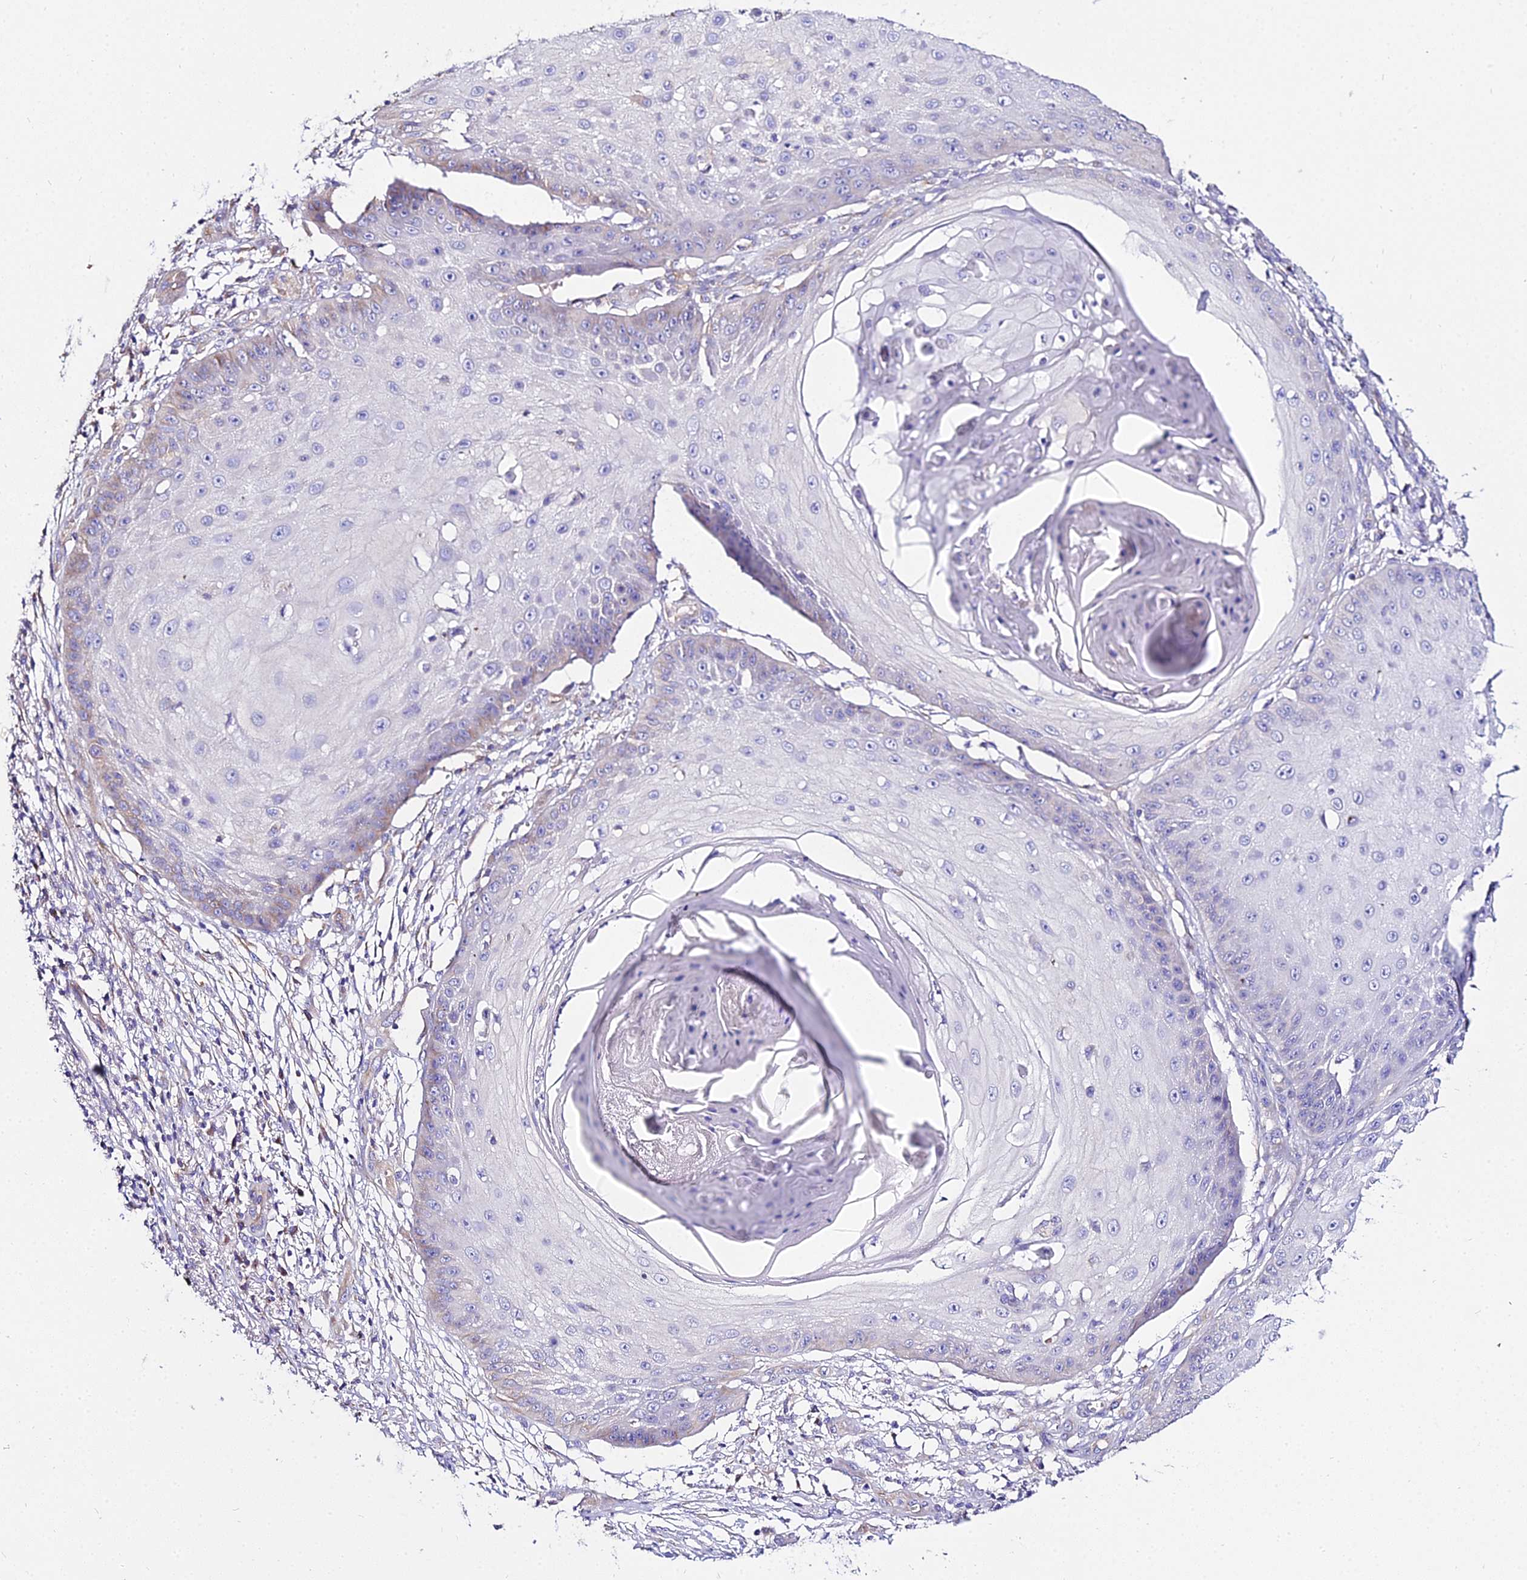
{"staining": {"intensity": "negative", "quantity": "none", "location": "none"}, "tissue": "skin cancer", "cell_type": "Tumor cells", "image_type": "cancer", "snomed": [{"axis": "morphology", "description": "Squamous cell carcinoma, NOS"}, {"axis": "topography", "description": "Skin"}], "caption": "Skin squamous cell carcinoma stained for a protein using immunohistochemistry reveals no positivity tumor cells.", "gene": "TUBA3D", "patient": {"sex": "male", "age": 70}}